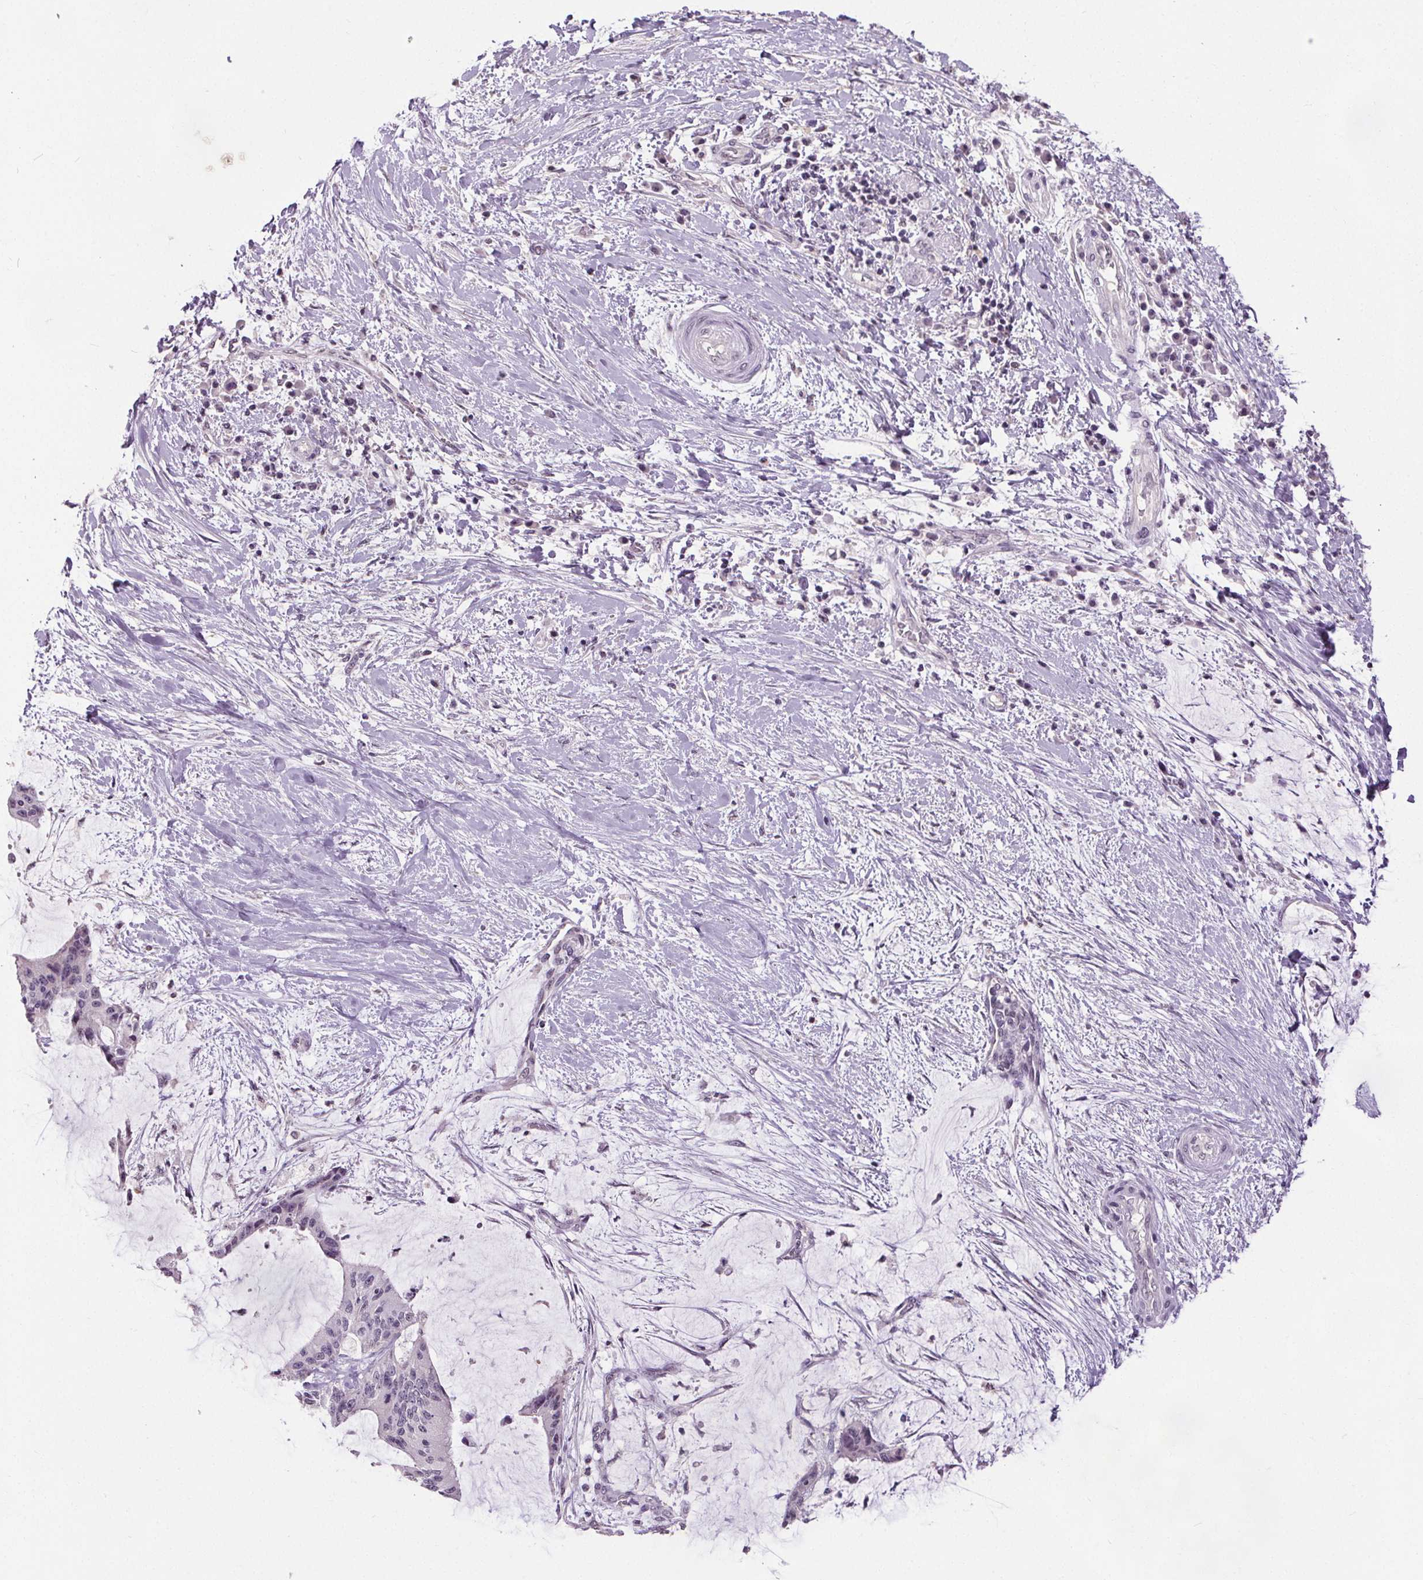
{"staining": {"intensity": "negative", "quantity": "none", "location": "none"}, "tissue": "liver cancer", "cell_type": "Tumor cells", "image_type": "cancer", "snomed": [{"axis": "morphology", "description": "Cholangiocarcinoma"}, {"axis": "topography", "description": "Liver"}], "caption": "DAB immunohistochemical staining of liver cholangiocarcinoma demonstrates no significant staining in tumor cells.", "gene": "SLC2A9", "patient": {"sex": "female", "age": 73}}